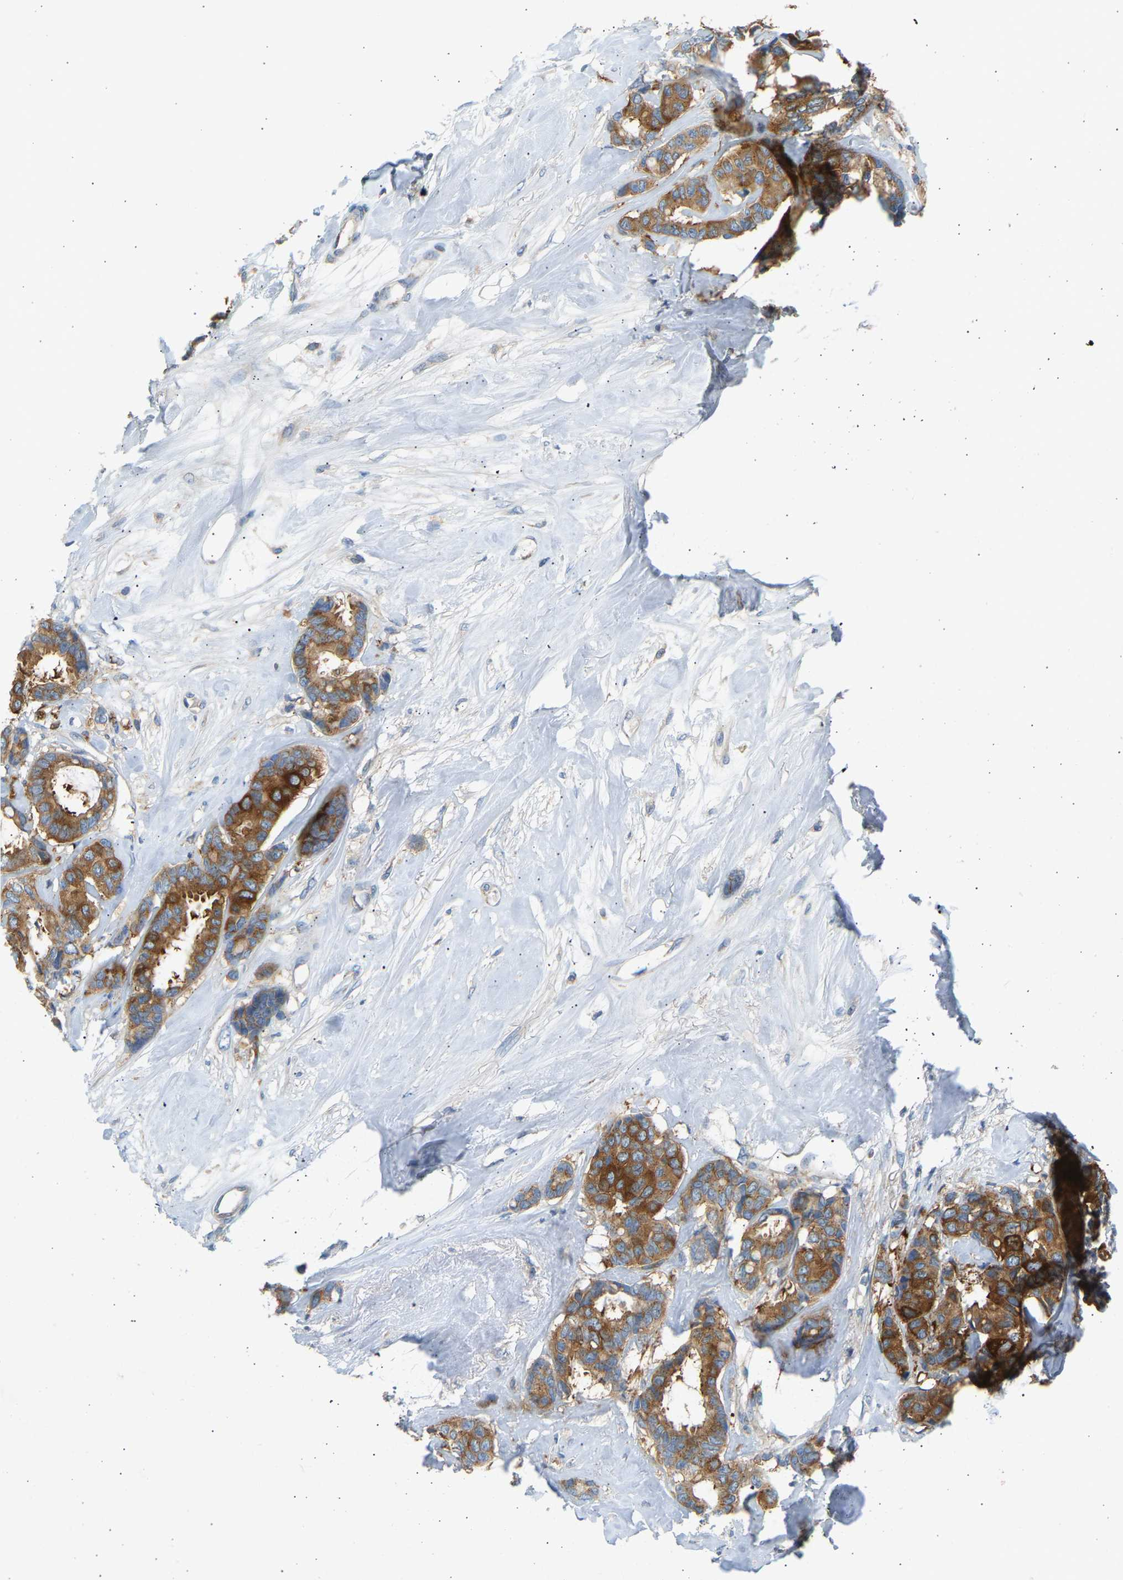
{"staining": {"intensity": "moderate", "quantity": ">75%", "location": "cytoplasmic/membranous"}, "tissue": "breast cancer", "cell_type": "Tumor cells", "image_type": "cancer", "snomed": [{"axis": "morphology", "description": "Duct carcinoma"}, {"axis": "topography", "description": "Breast"}], "caption": "Moderate cytoplasmic/membranous protein positivity is identified in about >75% of tumor cells in intraductal carcinoma (breast).", "gene": "TRIM50", "patient": {"sex": "female", "age": 87}}